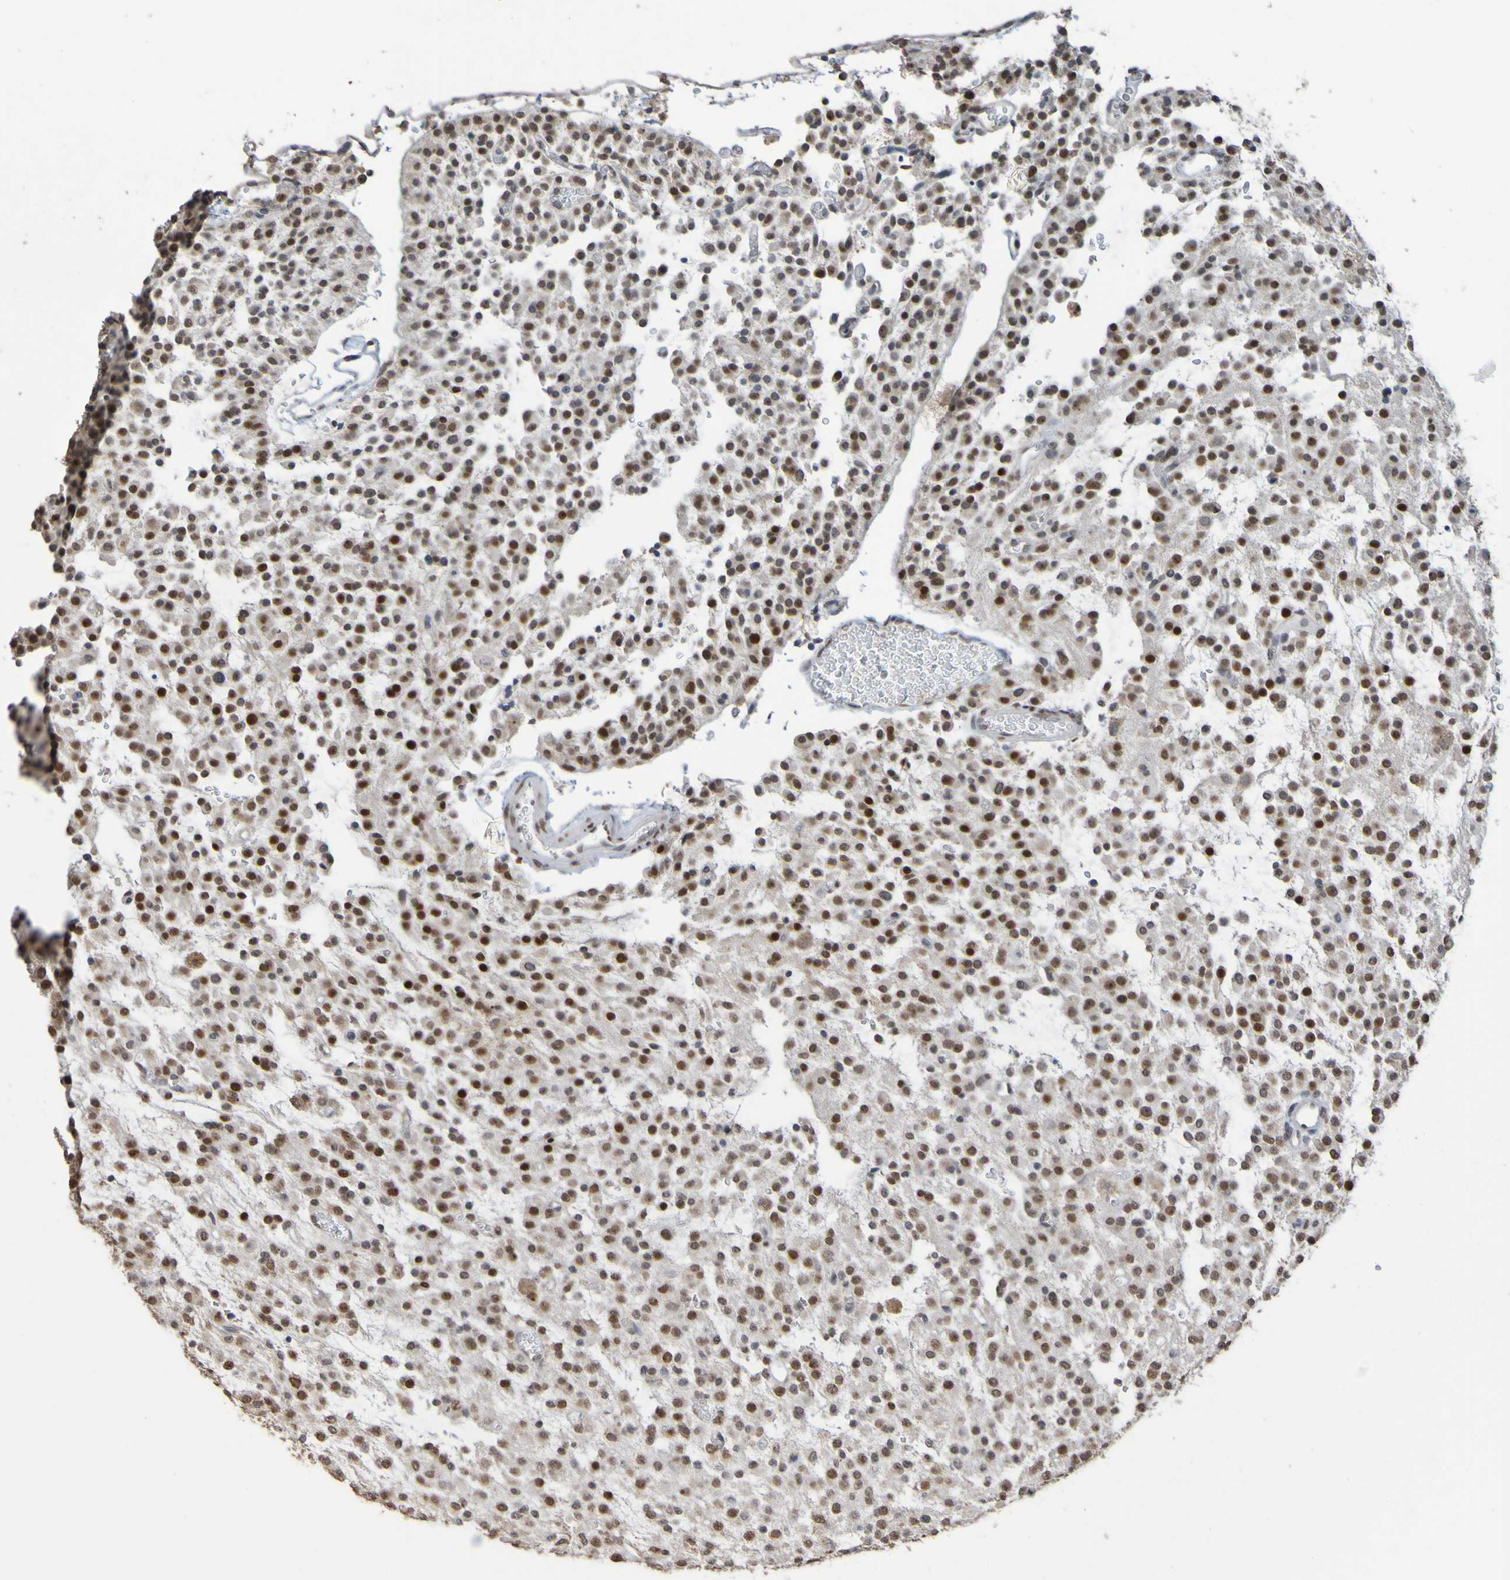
{"staining": {"intensity": "strong", "quantity": ">75%", "location": "nuclear"}, "tissue": "glioma", "cell_type": "Tumor cells", "image_type": "cancer", "snomed": [{"axis": "morphology", "description": "Glioma, malignant, Low grade"}, {"axis": "topography", "description": "Brain"}], "caption": "Tumor cells show high levels of strong nuclear positivity in about >75% of cells in low-grade glioma (malignant).", "gene": "ALKBH2", "patient": {"sex": "male", "age": 38}}